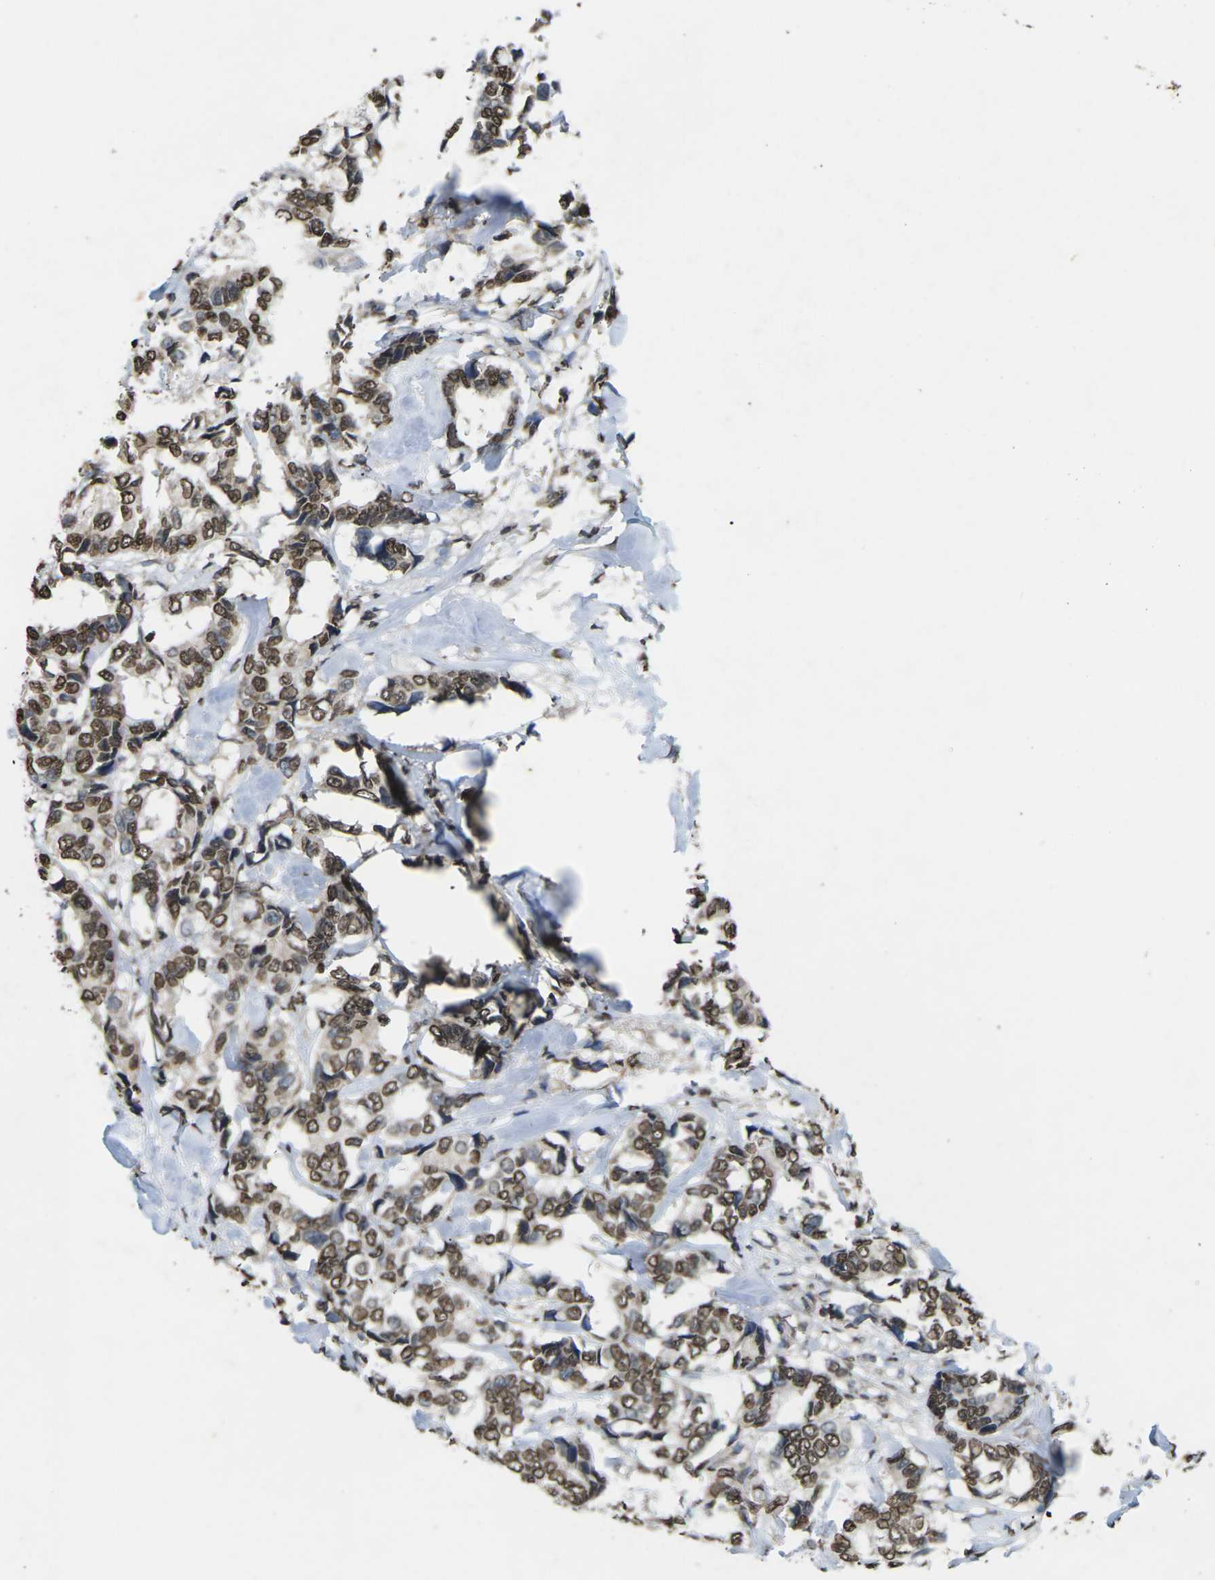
{"staining": {"intensity": "moderate", "quantity": ">75%", "location": "nuclear"}, "tissue": "breast cancer", "cell_type": "Tumor cells", "image_type": "cancer", "snomed": [{"axis": "morphology", "description": "Duct carcinoma"}, {"axis": "topography", "description": "Breast"}], "caption": "Tumor cells display moderate nuclear staining in about >75% of cells in breast cancer (invasive ductal carcinoma).", "gene": "EMSY", "patient": {"sex": "female", "age": 87}}